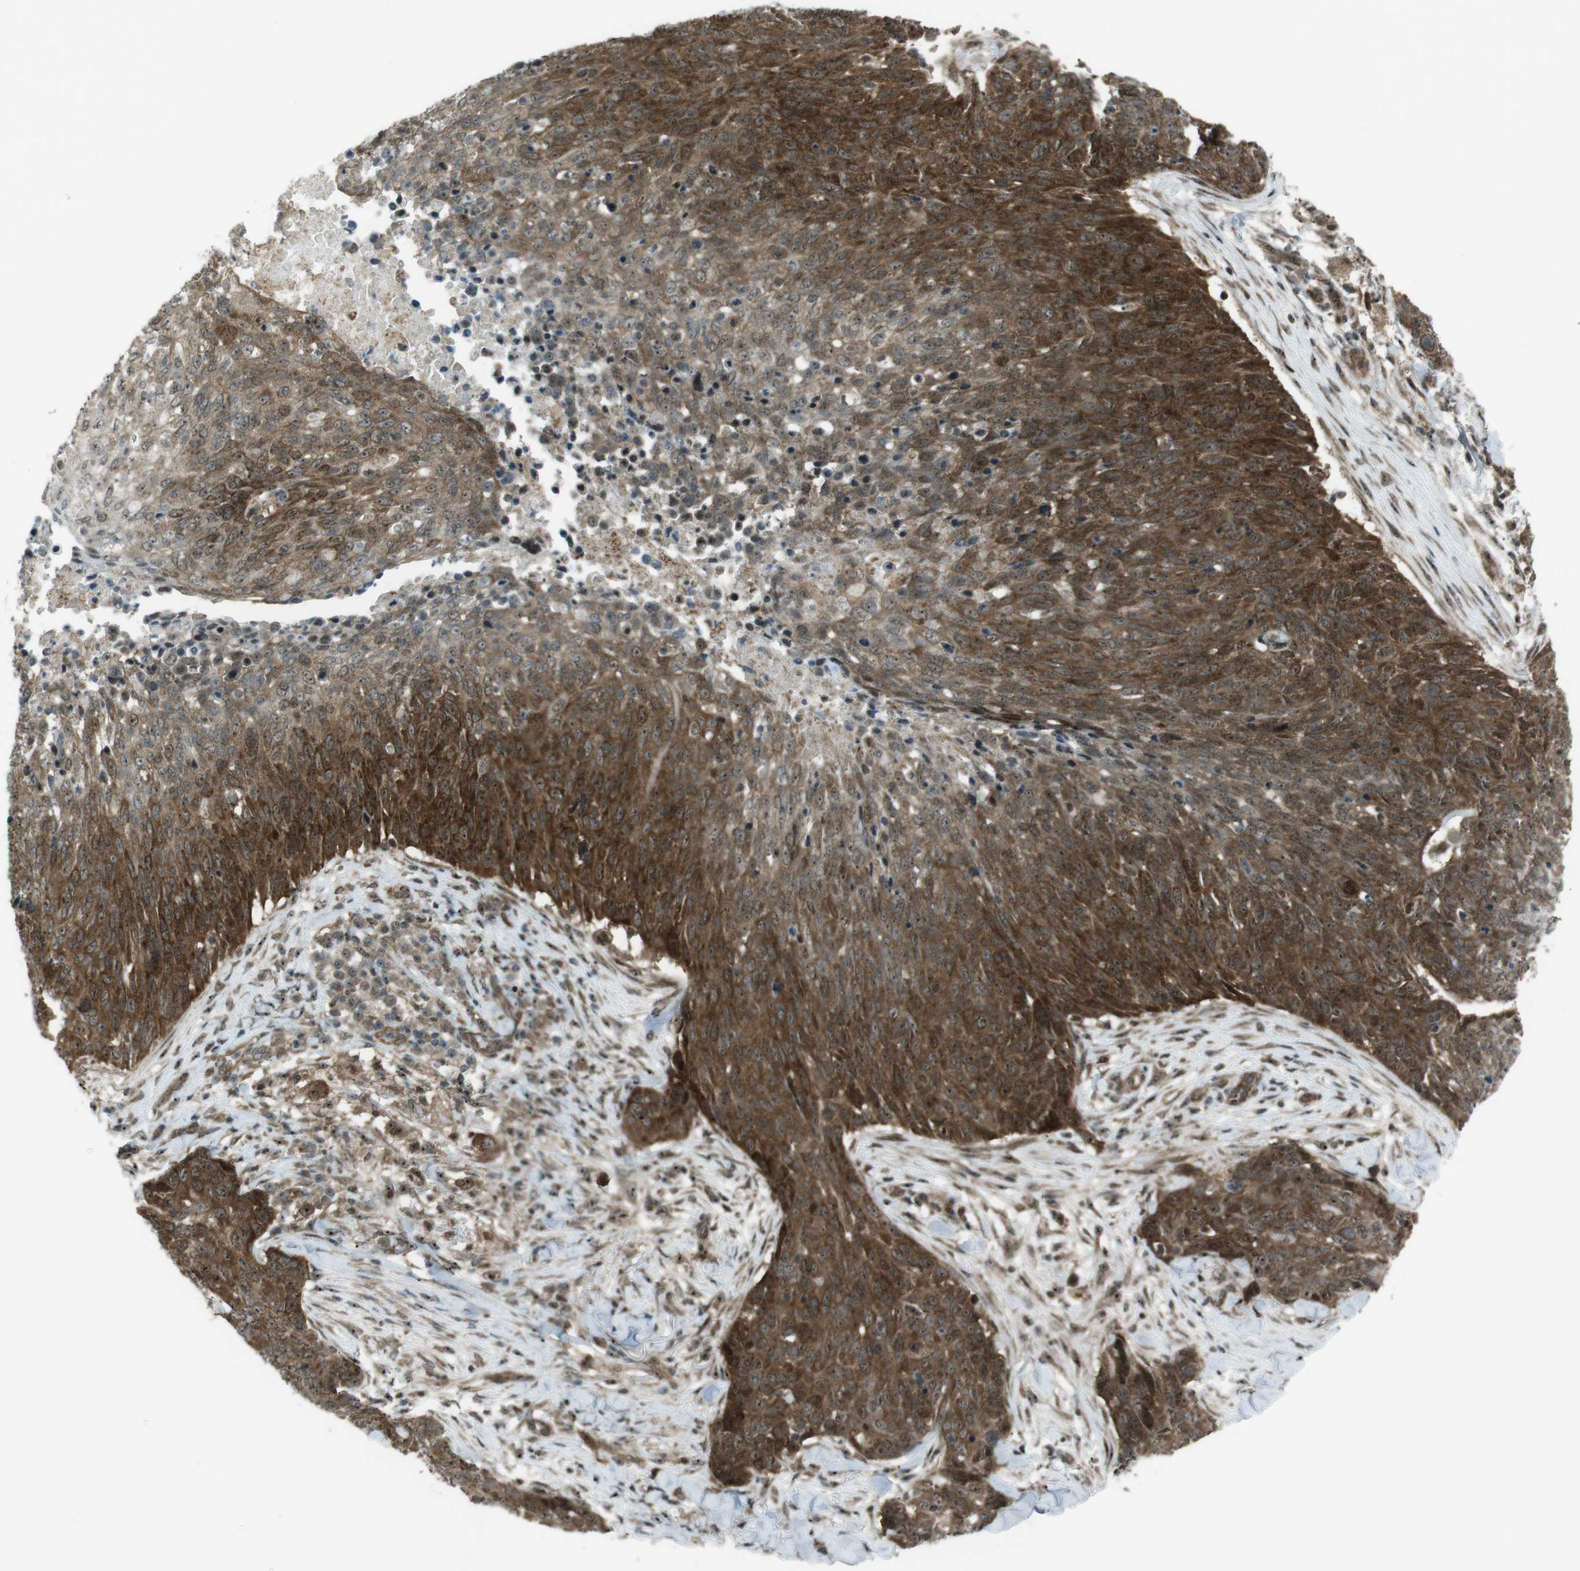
{"staining": {"intensity": "moderate", "quantity": ">75%", "location": "cytoplasmic/membranous"}, "tissue": "skin cancer", "cell_type": "Tumor cells", "image_type": "cancer", "snomed": [{"axis": "morphology", "description": "Squamous cell carcinoma in situ, NOS"}, {"axis": "morphology", "description": "Squamous cell carcinoma, NOS"}, {"axis": "topography", "description": "Skin"}], "caption": "Immunohistochemical staining of human skin cancer (squamous cell carcinoma in situ) shows medium levels of moderate cytoplasmic/membranous positivity in about >75% of tumor cells.", "gene": "CSNK1D", "patient": {"sex": "male", "age": 93}}